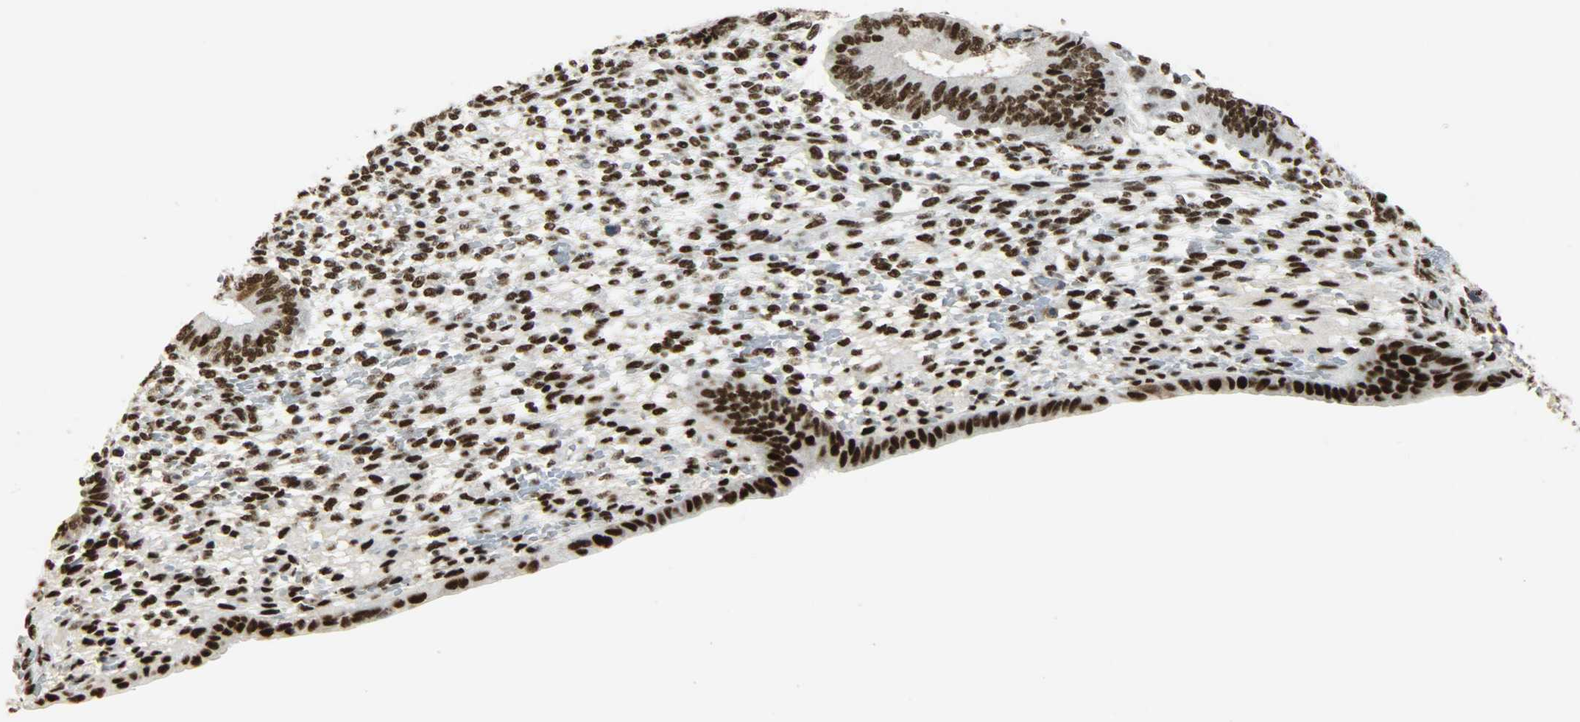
{"staining": {"intensity": "moderate", "quantity": "25%-75%", "location": "nuclear"}, "tissue": "endometrium", "cell_type": "Cells in endometrial stroma", "image_type": "normal", "snomed": [{"axis": "morphology", "description": "Normal tissue, NOS"}, {"axis": "topography", "description": "Endometrium"}], "caption": "Immunohistochemical staining of unremarkable endometrium shows medium levels of moderate nuclear expression in about 25%-75% of cells in endometrial stroma.", "gene": "SSB", "patient": {"sex": "female", "age": 42}}